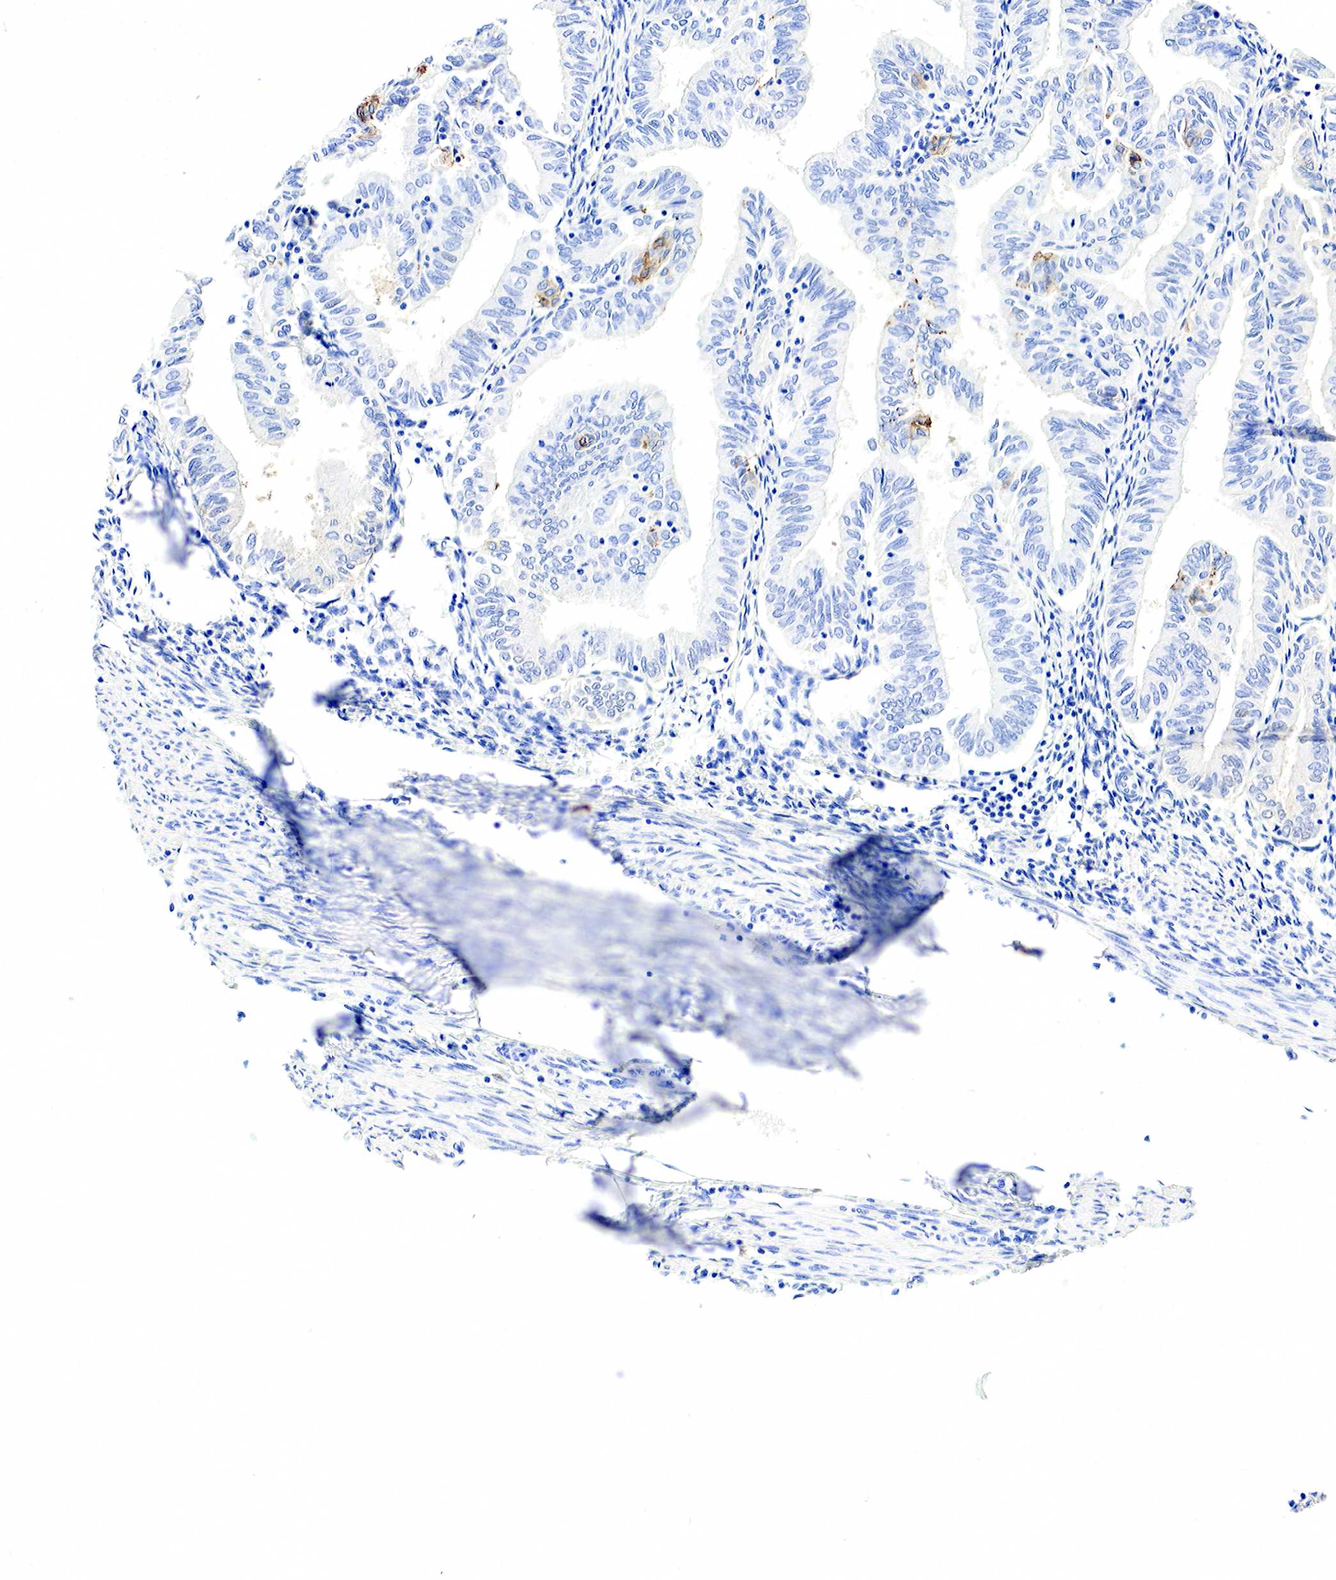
{"staining": {"intensity": "negative", "quantity": "none", "location": "none"}, "tissue": "endometrial cancer", "cell_type": "Tumor cells", "image_type": "cancer", "snomed": [{"axis": "morphology", "description": "Adenocarcinoma, NOS"}, {"axis": "topography", "description": "Endometrium"}], "caption": "A high-resolution histopathology image shows immunohistochemistry (IHC) staining of endometrial adenocarcinoma, which displays no significant staining in tumor cells.", "gene": "FUT4", "patient": {"sex": "female", "age": 51}}